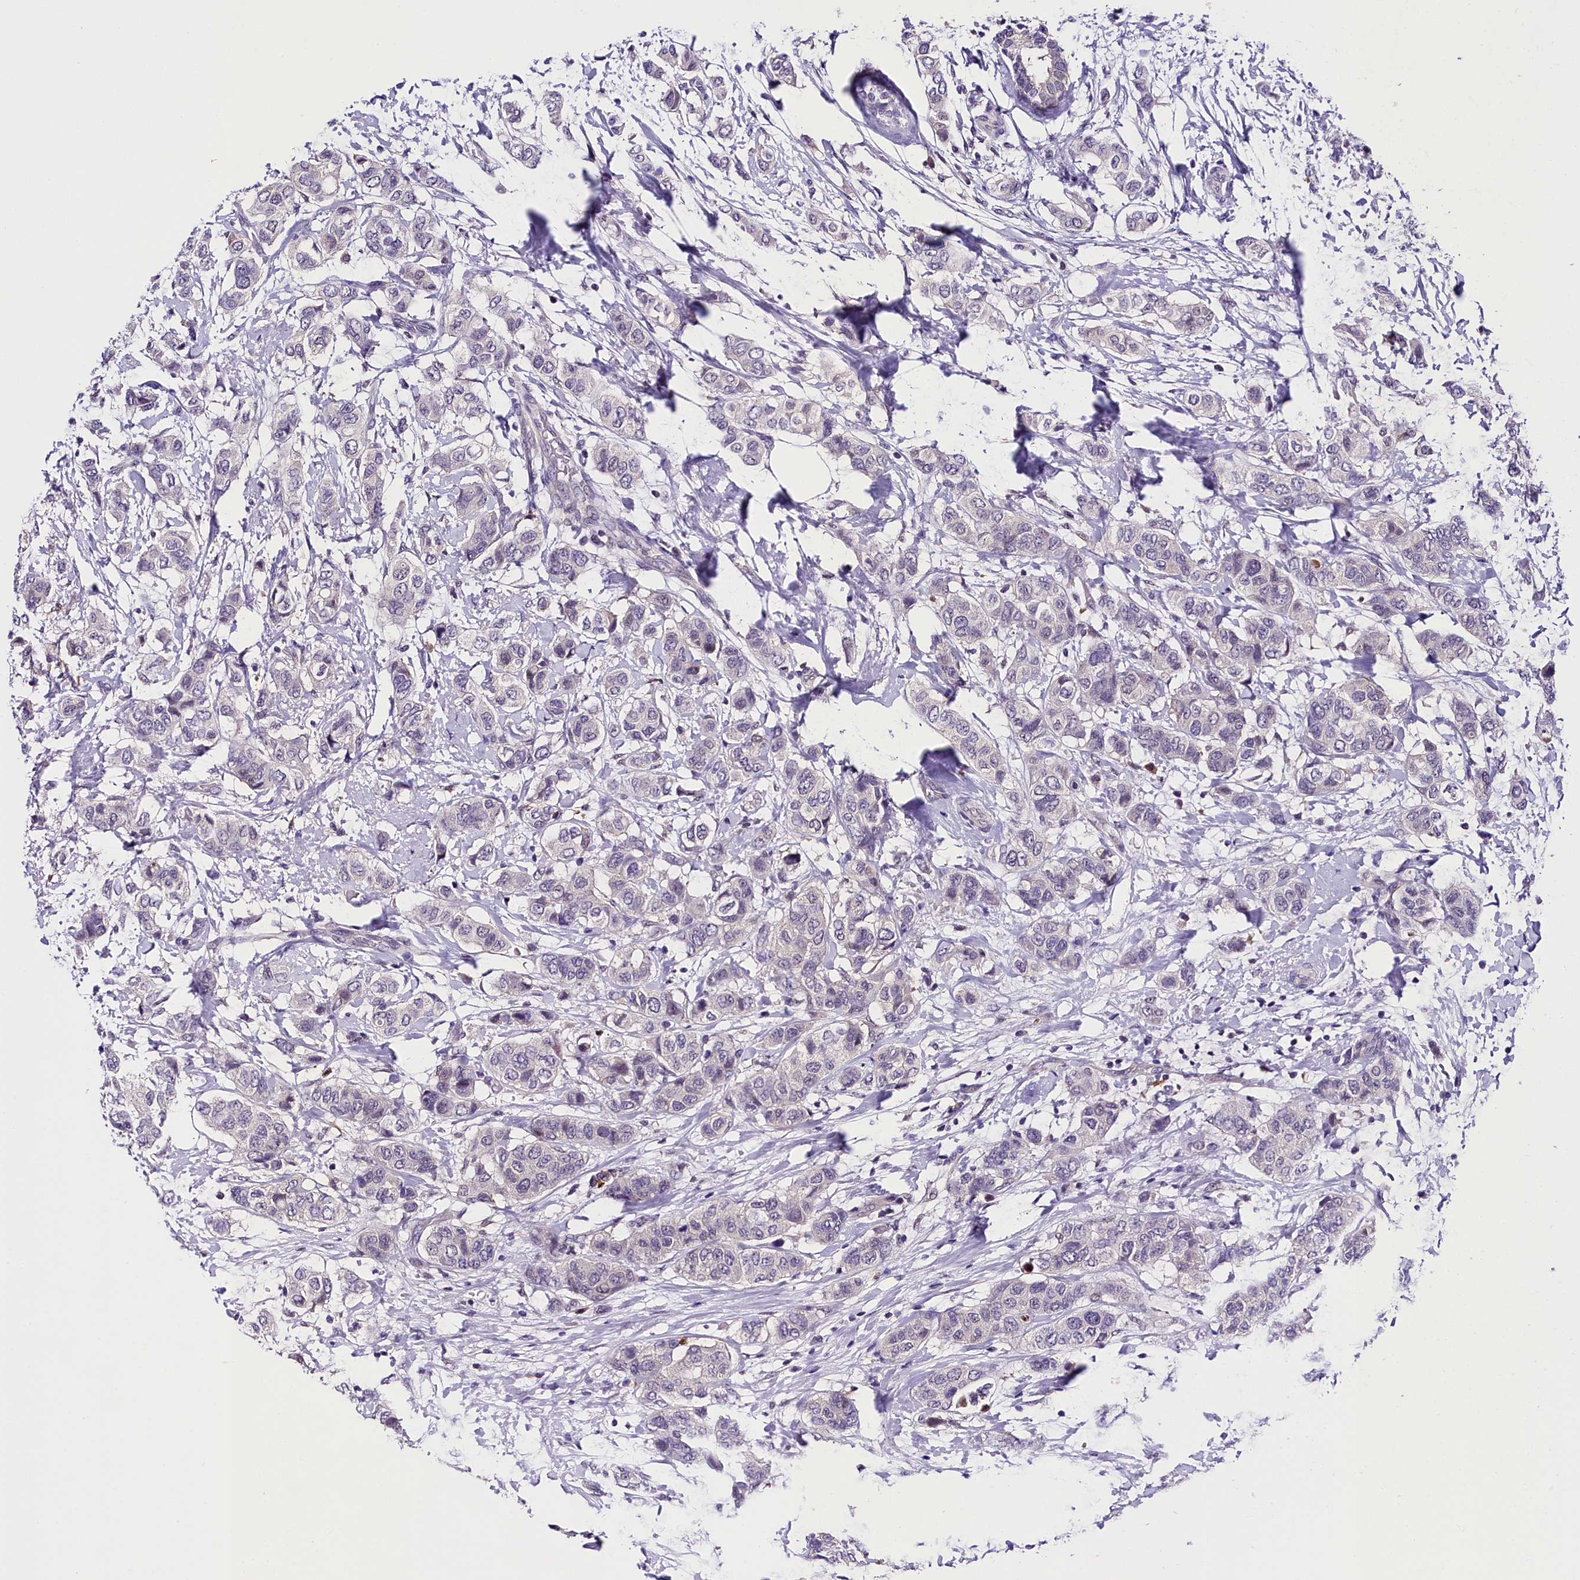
{"staining": {"intensity": "negative", "quantity": "none", "location": "none"}, "tissue": "breast cancer", "cell_type": "Tumor cells", "image_type": "cancer", "snomed": [{"axis": "morphology", "description": "Lobular carcinoma"}, {"axis": "topography", "description": "Breast"}], "caption": "This is a histopathology image of immunohistochemistry staining of breast lobular carcinoma, which shows no staining in tumor cells.", "gene": "IQCN", "patient": {"sex": "female", "age": 51}}